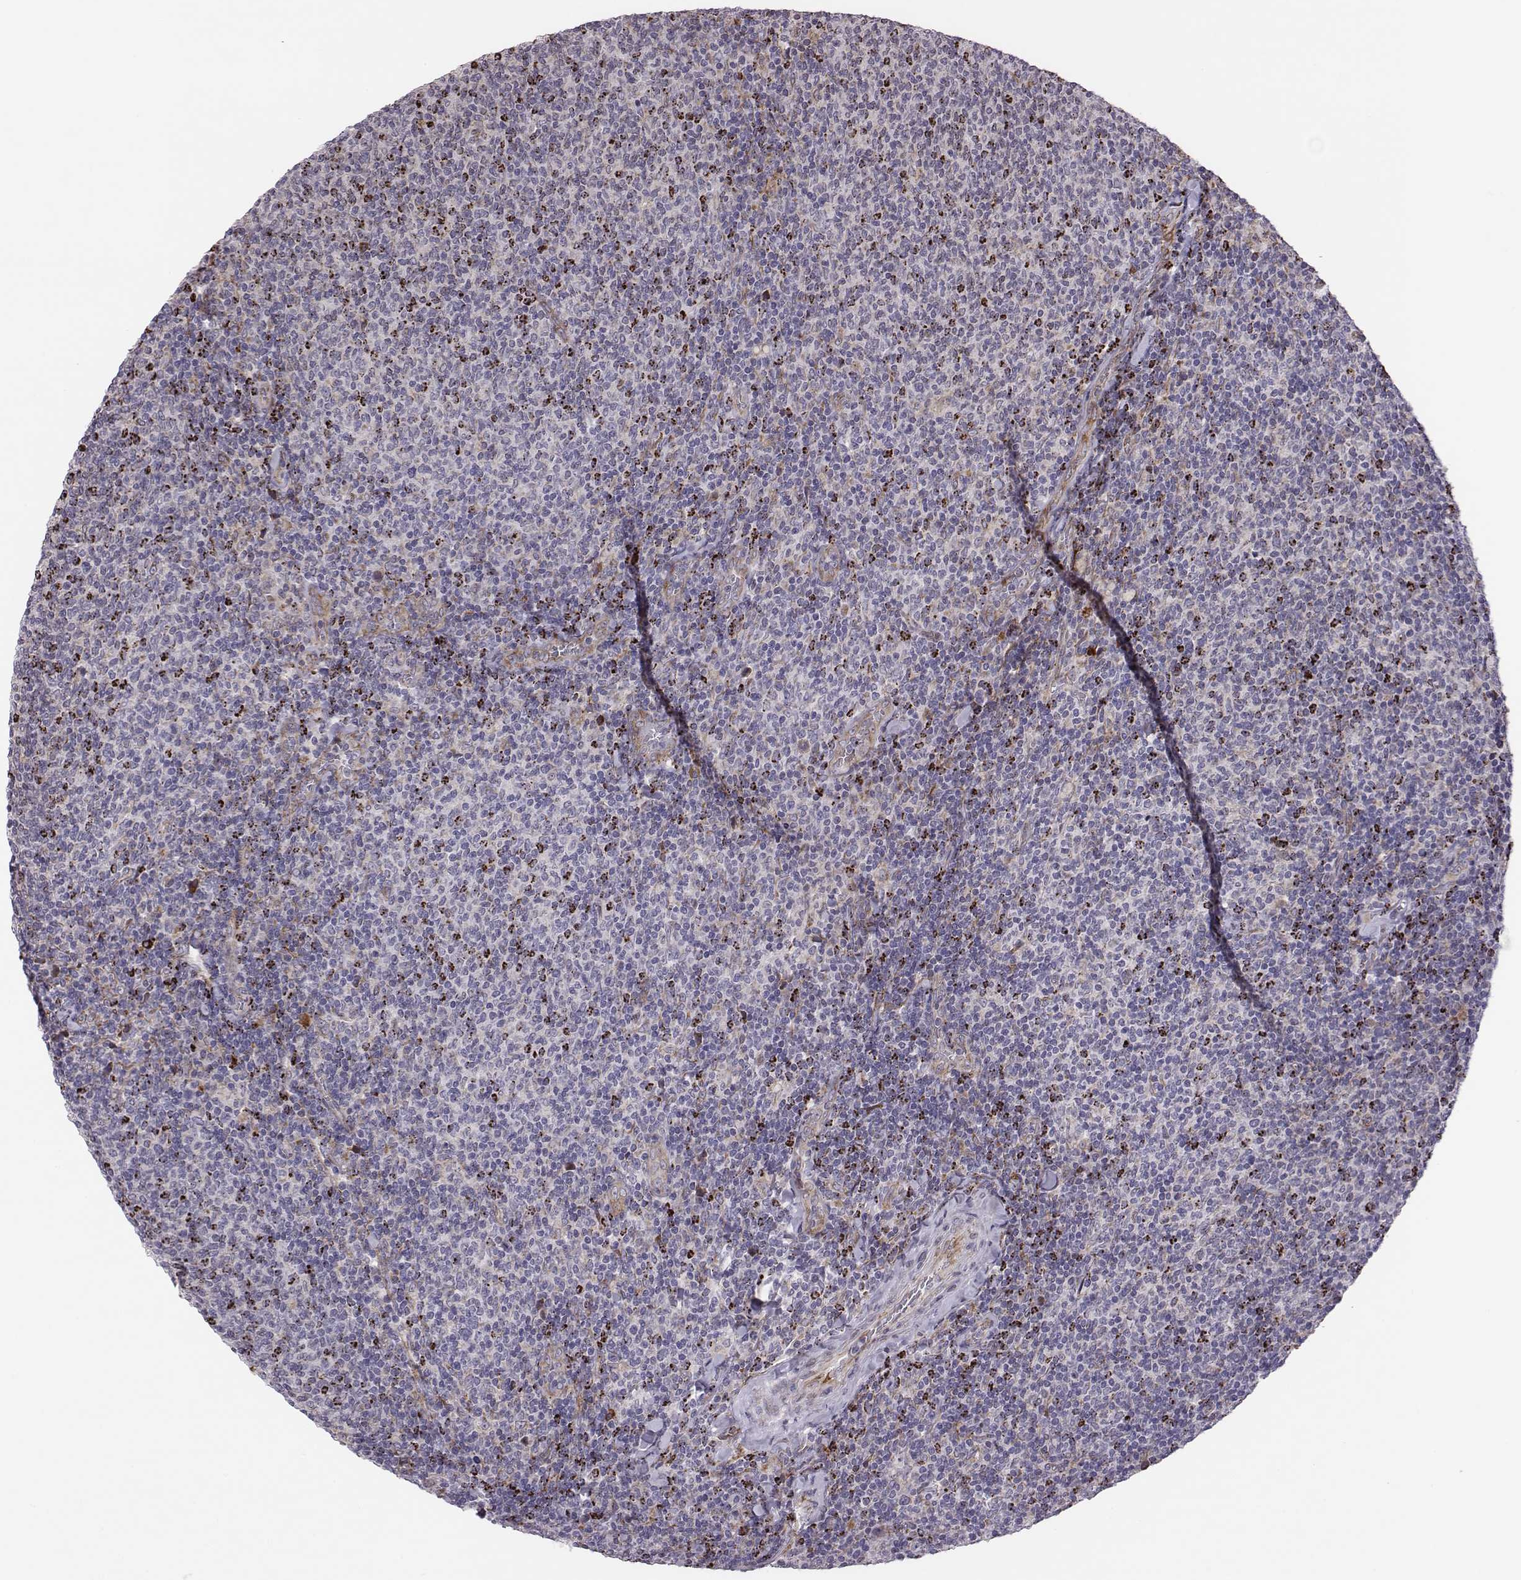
{"staining": {"intensity": "negative", "quantity": "none", "location": "none"}, "tissue": "lymphoma", "cell_type": "Tumor cells", "image_type": "cancer", "snomed": [{"axis": "morphology", "description": "Malignant lymphoma, non-Hodgkin's type, Low grade"}, {"axis": "topography", "description": "Lymph node"}], "caption": "A histopathology image of human lymphoma is negative for staining in tumor cells.", "gene": "SELENOI", "patient": {"sex": "male", "age": 52}}